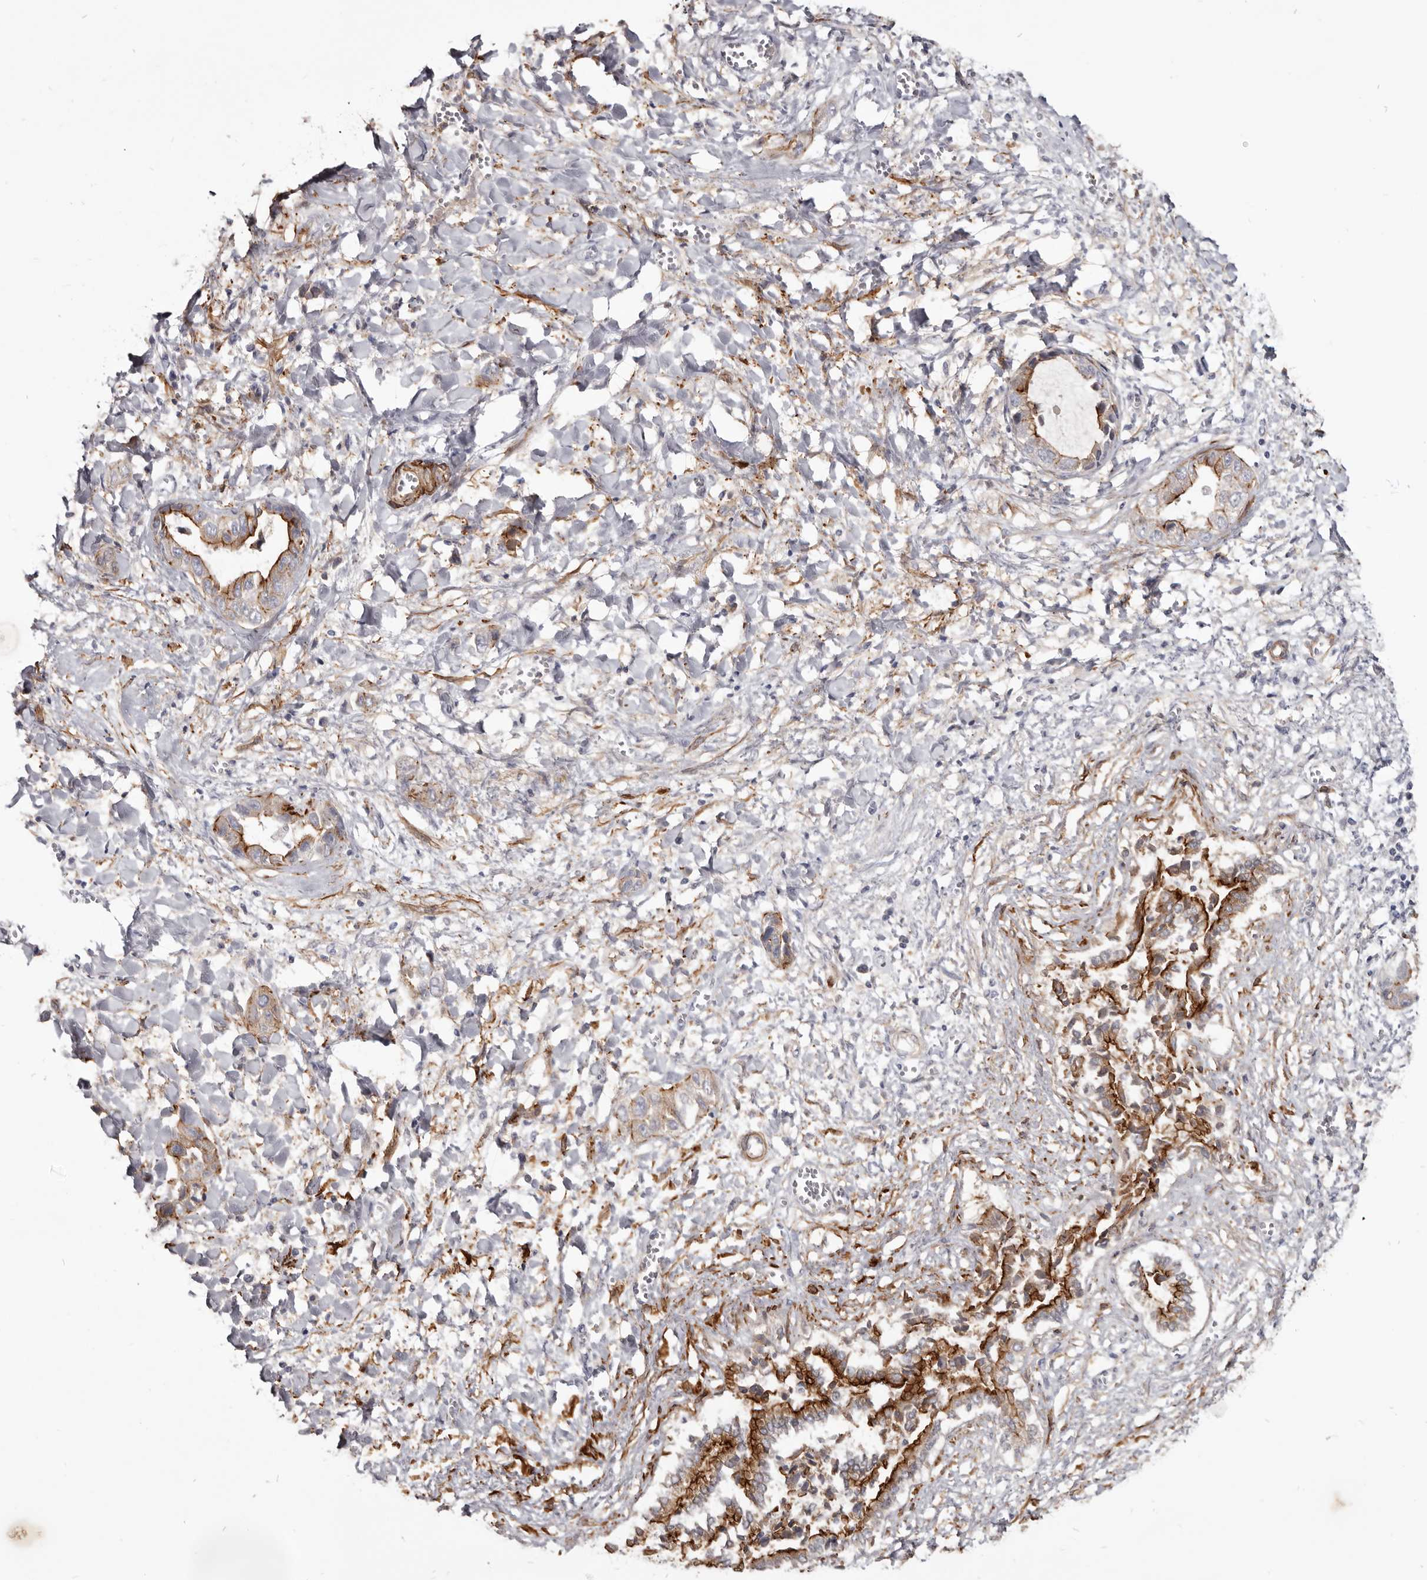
{"staining": {"intensity": "strong", "quantity": "25%-75%", "location": "cytoplasmic/membranous"}, "tissue": "liver cancer", "cell_type": "Tumor cells", "image_type": "cancer", "snomed": [{"axis": "morphology", "description": "Cholangiocarcinoma"}, {"axis": "topography", "description": "Liver"}], "caption": "Strong cytoplasmic/membranous protein positivity is seen in approximately 25%-75% of tumor cells in liver cholangiocarcinoma. The protein is shown in brown color, while the nuclei are stained blue.", "gene": "CGN", "patient": {"sex": "female", "age": 52}}